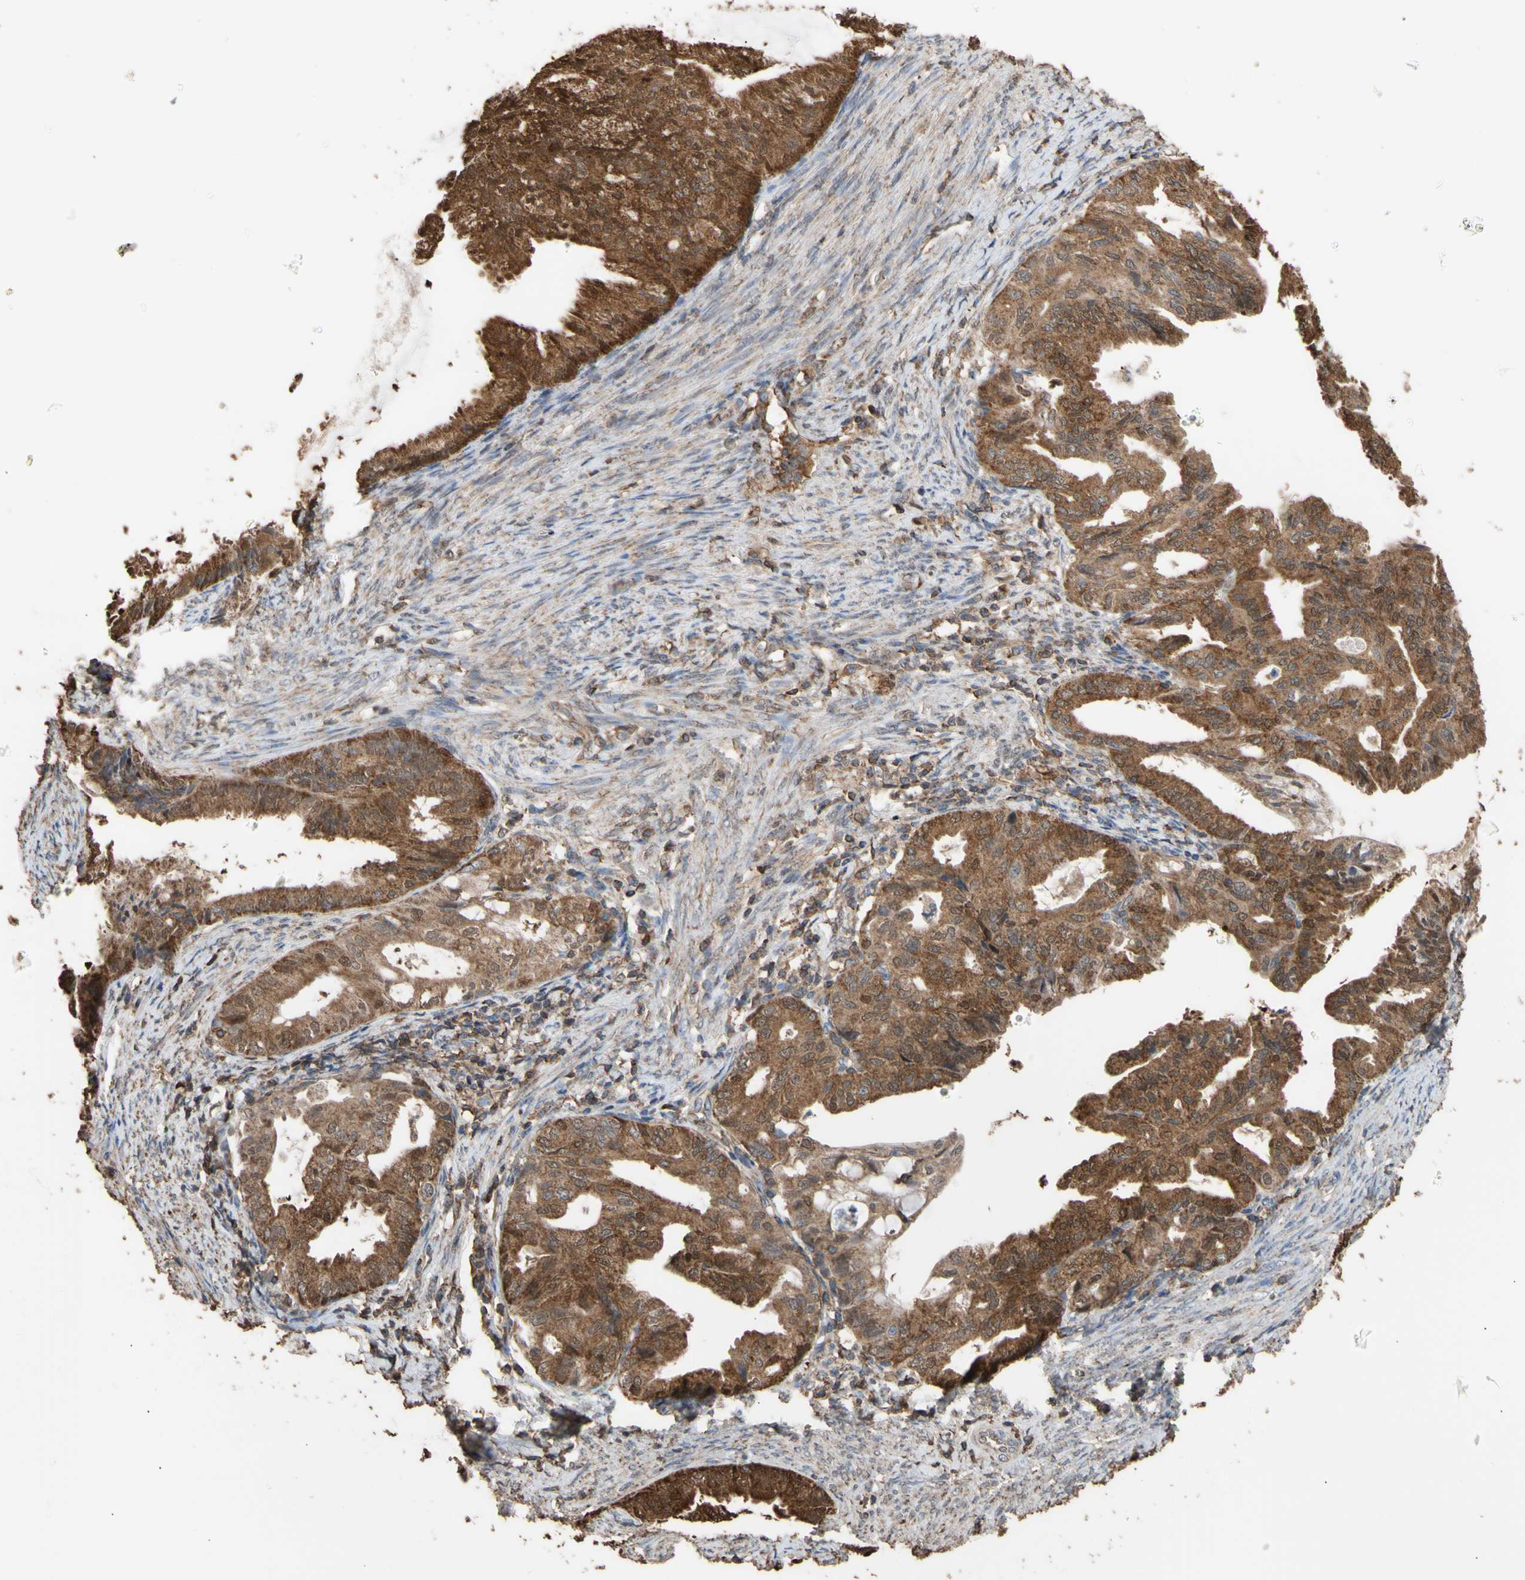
{"staining": {"intensity": "moderate", "quantity": ">75%", "location": "cytoplasmic/membranous,nuclear"}, "tissue": "endometrial cancer", "cell_type": "Tumor cells", "image_type": "cancer", "snomed": [{"axis": "morphology", "description": "Adenocarcinoma, NOS"}, {"axis": "topography", "description": "Endometrium"}], "caption": "Immunohistochemistry (IHC) of human endometrial cancer exhibits medium levels of moderate cytoplasmic/membranous and nuclear positivity in about >75% of tumor cells.", "gene": "ALDH9A1", "patient": {"sex": "female", "age": 86}}